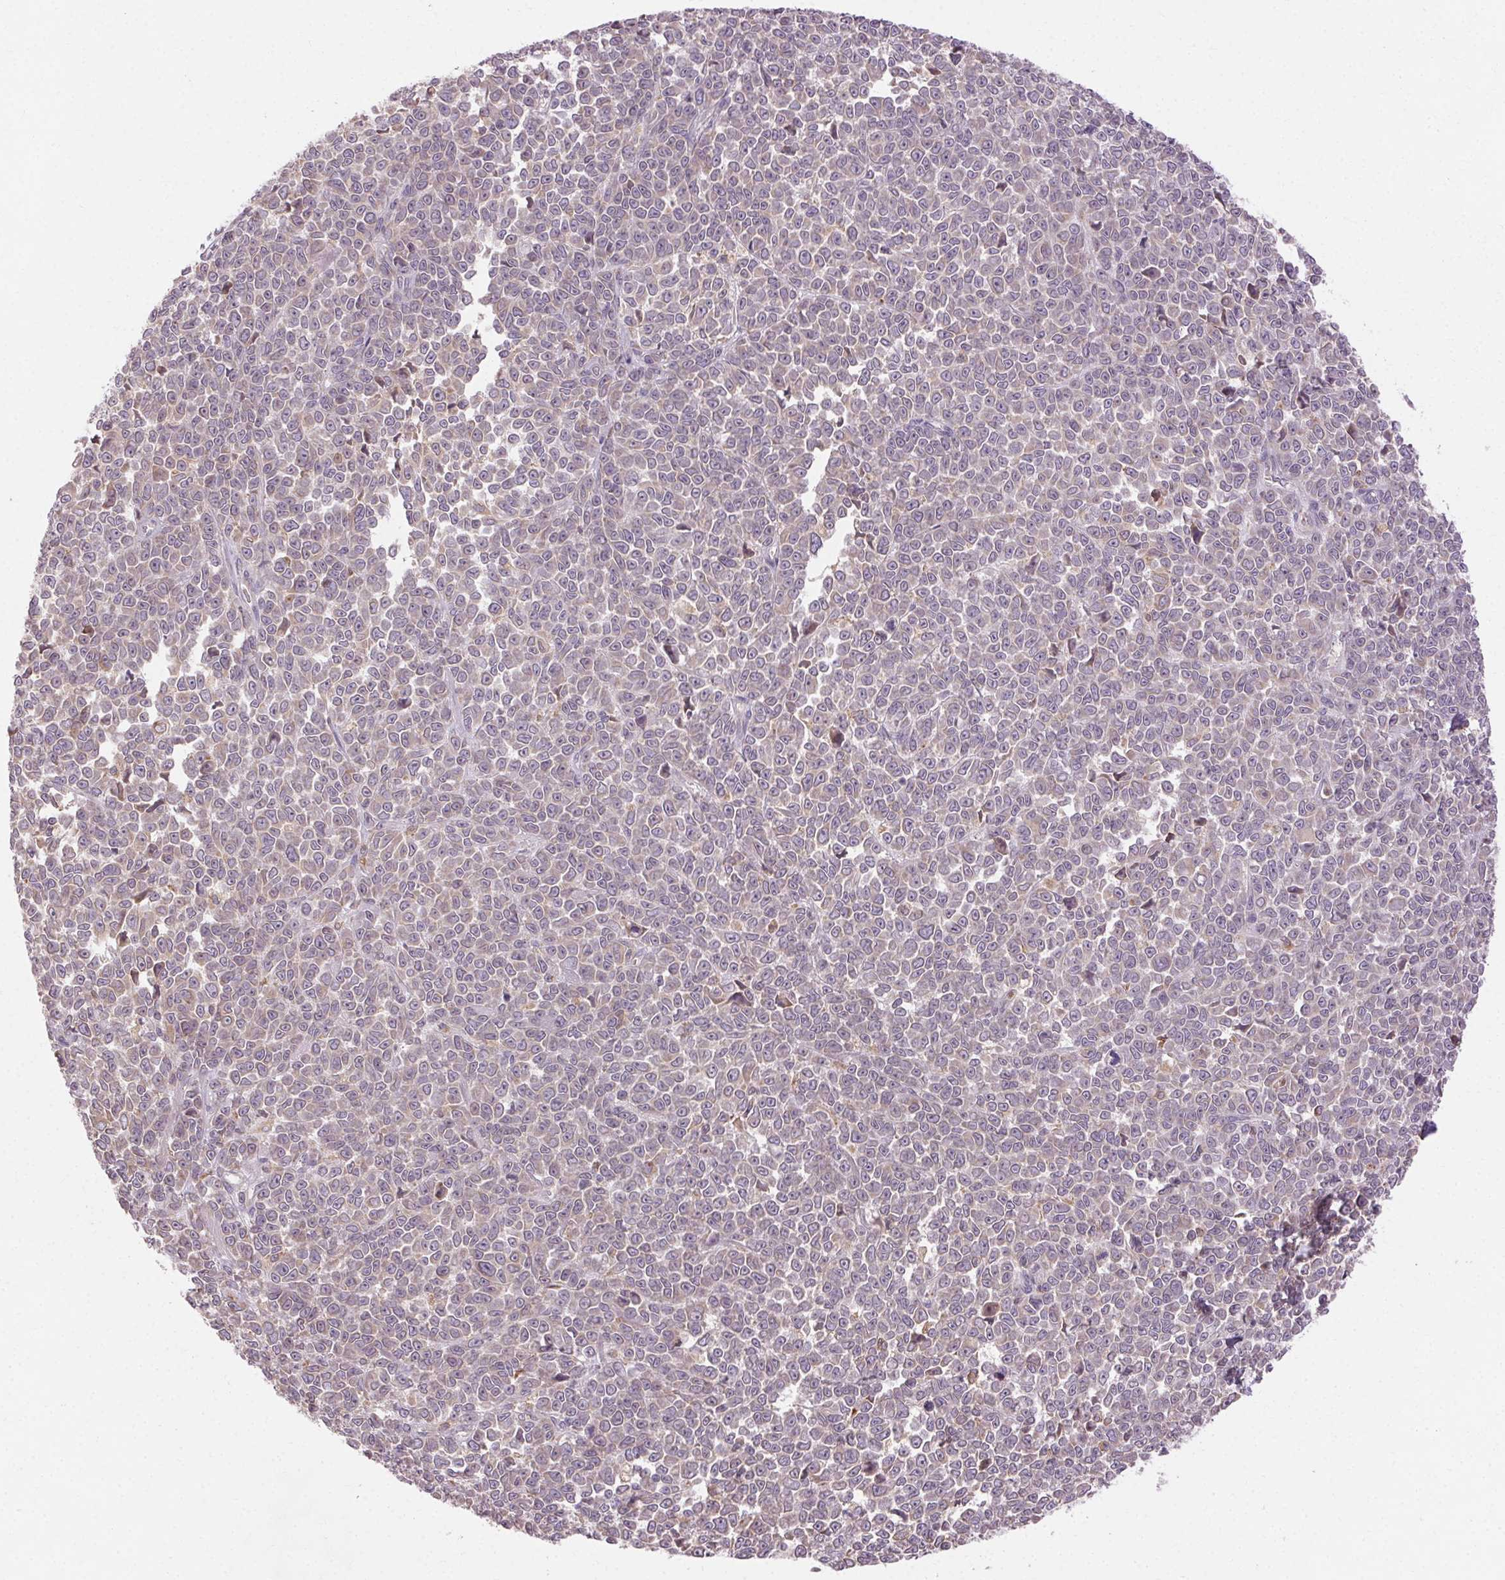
{"staining": {"intensity": "negative", "quantity": "none", "location": "none"}, "tissue": "melanoma", "cell_type": "Tumor cells", "image_type": "cancer", "snomed": [{"axis": "morphology", "description": "Malignant melanoma, NOS"}, {"axis": "topography", "description": "Skin"}], "caption": "High power microscopy photomicrograph of an immunohistochemistry photomicrograph of malignant melanoma, revealing no significant positivity in tumor cells. (Stains: DAB (3,3'-diaminobenzidine) immunohistochemistry (IHC) with hematoxylin counter stain, Microscopy: brightfield microscopy at high magnification).", "gene": "REP15", "patient": {"sex": "female", "age": 95}}